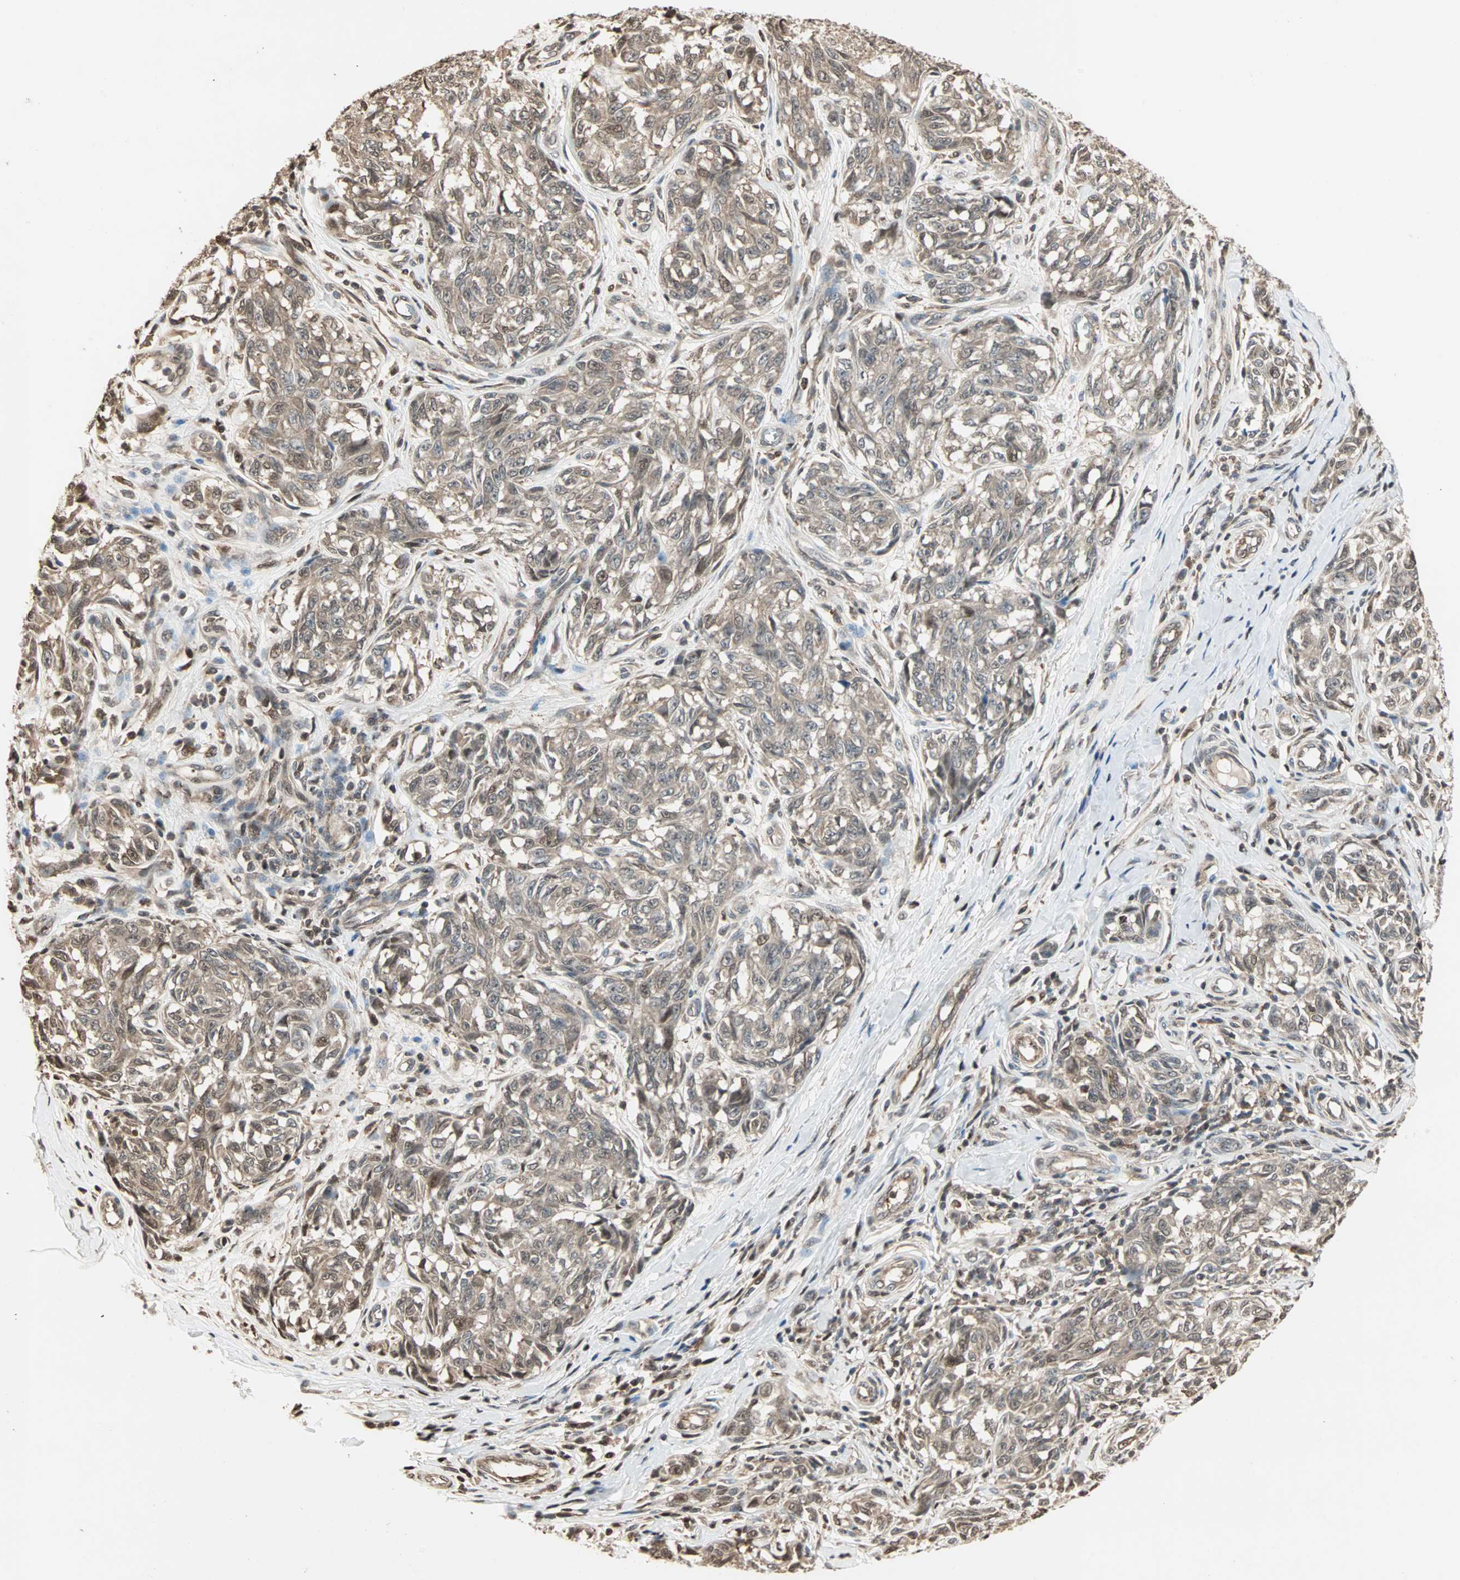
{"staining": {"intensity": "moderate", "quantity": ">75%", "location": "cytoplasmic/membranous"}, "tissue": "melanoma", "cell_type": "Tumor cells", "image_type": "cancer", "snomed": [{"axis": "morphology", "description": "Malignant melanoma, NOS"}, {"axis": "topography", "description": "Skin"}], "caption": "Immunohistochemical staining of human melanoma shows moderate cytoplasmic/membranous protein staining in about >75% of tumor cells. Using DAB (3,3'-diaminobenzidine) (brown) and hematoxylin (blue) stains, captured at high magnification using brightfield microscopy.", "gene": "DRG2", "patient": {"sex": "female", "age": 64}}